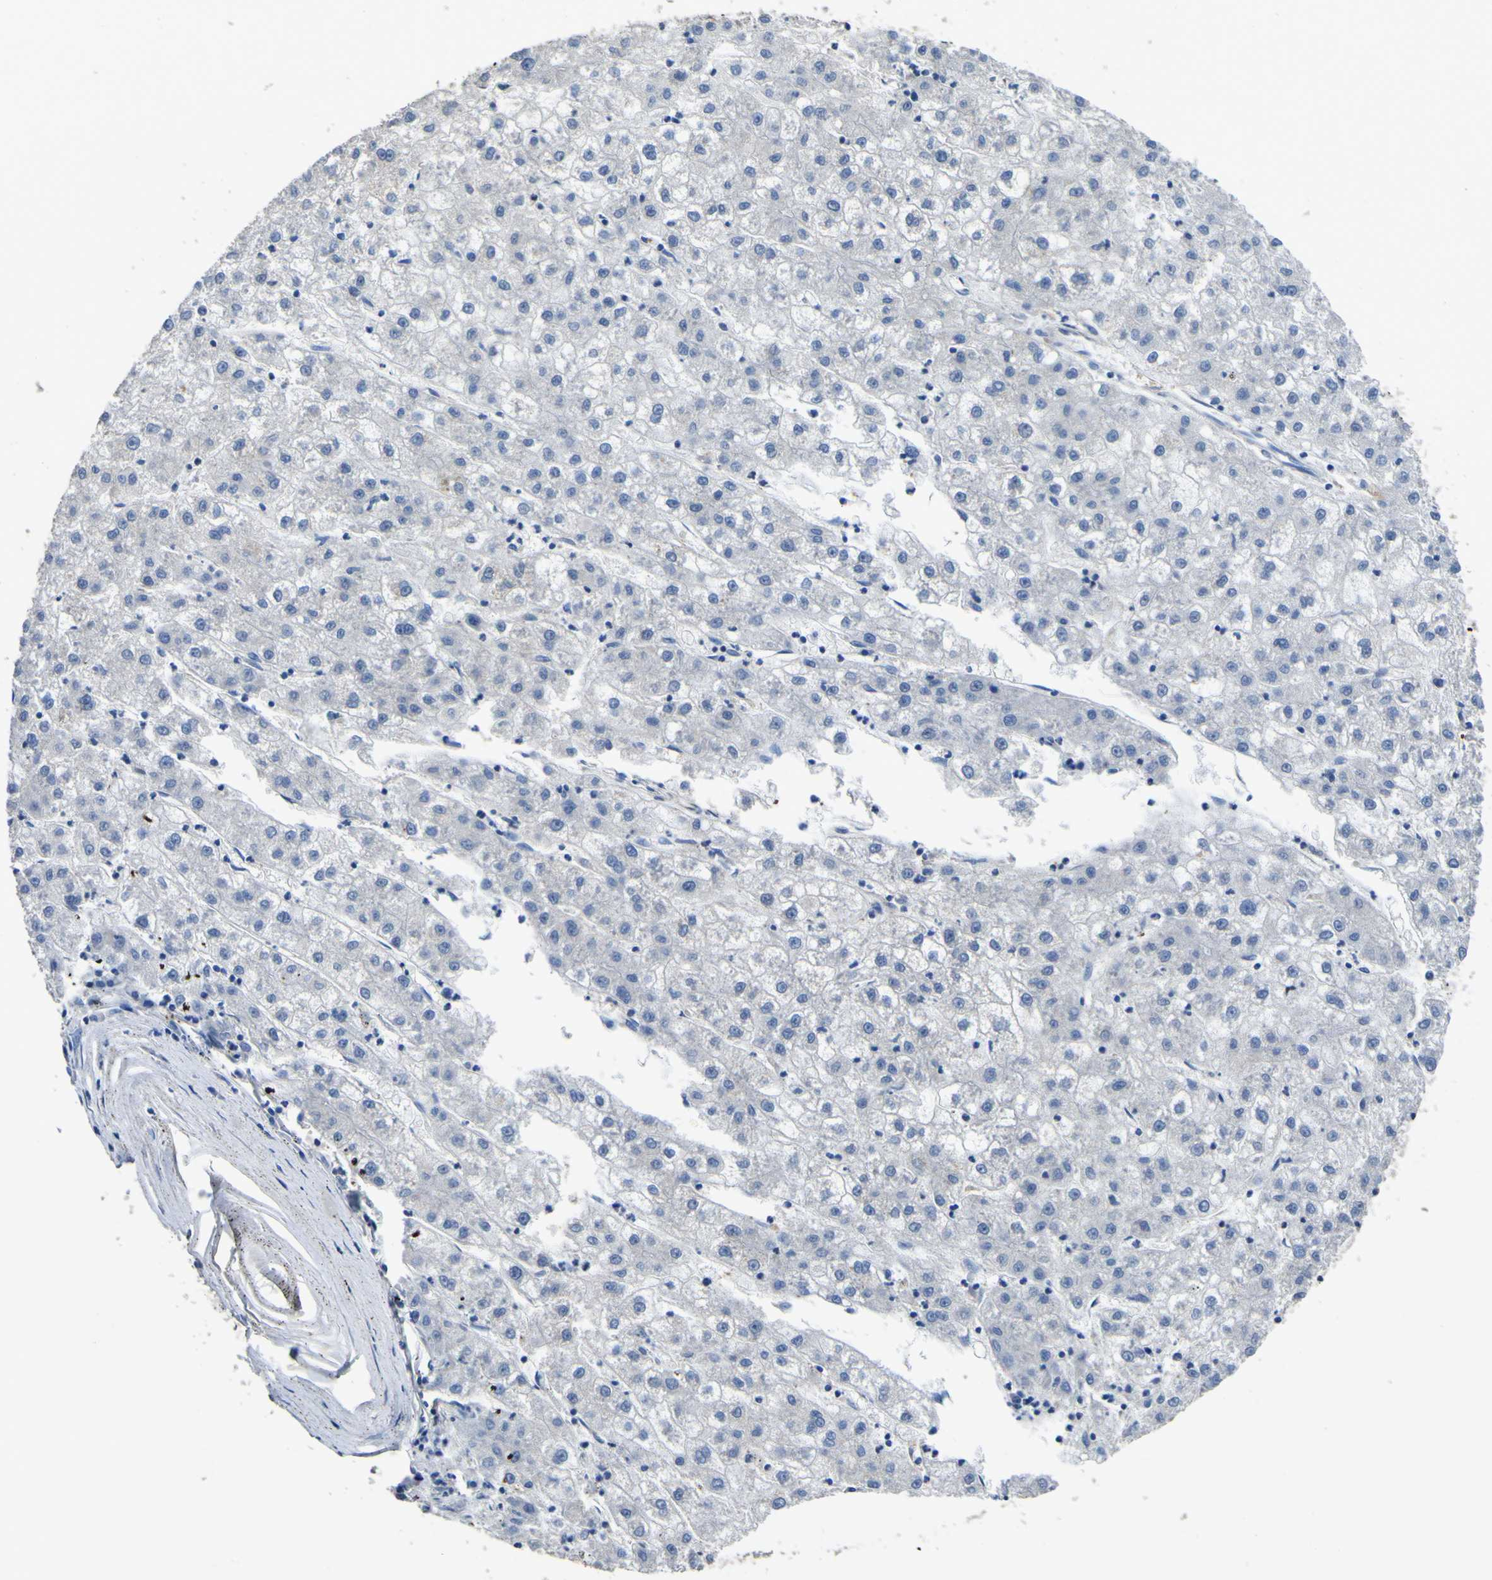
{"staining": {"intensity": "negative", "quantity": "none", "location": "none"}, "tissue": "liver cancer", "cell_type": "Tumor cells", "image_type": "cancer", "snomed": [{"axis": "morphology", "description": "Carcinoma, Hepatocellular, NOS"}, {"axis": "topography", "description": "Liver"}], "caption": "High magnification brightfield microscopy of liver hepatocellular carcinoma stained with DAB (3,3'-diaminobenzidine) (brown) and counterstained with hematoxylin (blue): tumor cells show no significant expression.", "gene": "ALDH18A1", "patient": {"sex": "male", "age": 72}}